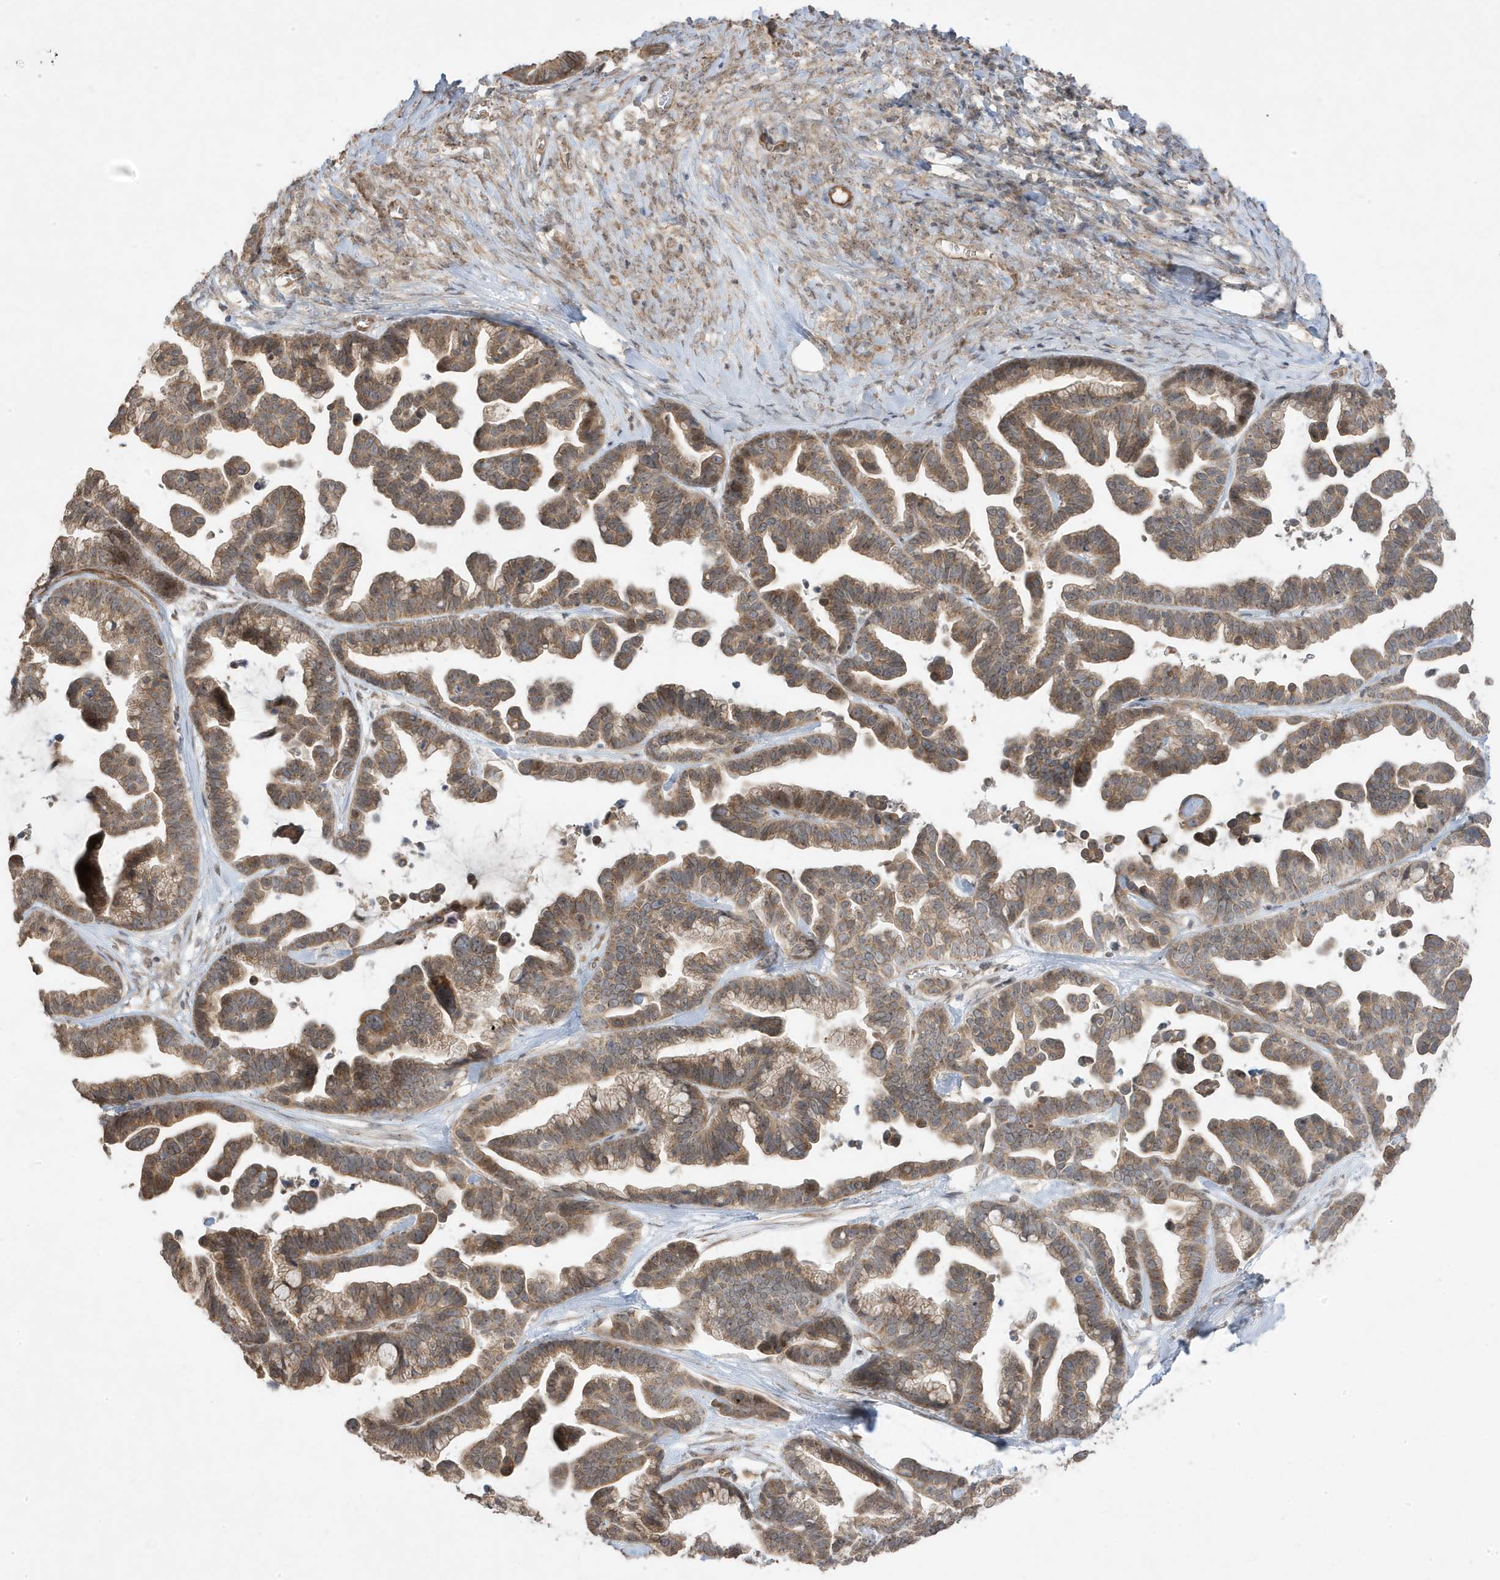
{"staining": {"intensity": "moderate", "quantity": ">75%", "location": "cytoplasmic/membranous"}, "tissue": "ovarian cancer", "cell_type": "Tumor cells", "image_type": "cancer", "snomed": [{"axis": "morphology", "description": "Cystadenocarcinoma, serous, NOS"}, {"axis": "topography", "description": "Ovary"}], "caption": "Immunohistochemistry (IHC) (DAB (3,3'-diaminobenzidine)) staining of human ovarian serous cystadenocarcinoma exhibits moderate cytoplasmic/membranous protein expression in approximately >75% of tumor cells. (DAB (3,3'-diaminobenzidine) = brown stain, brightfield microscopy at high magnification).", "gene": "DNAJC12", "patient": {"sex": "female", "age": 56}}